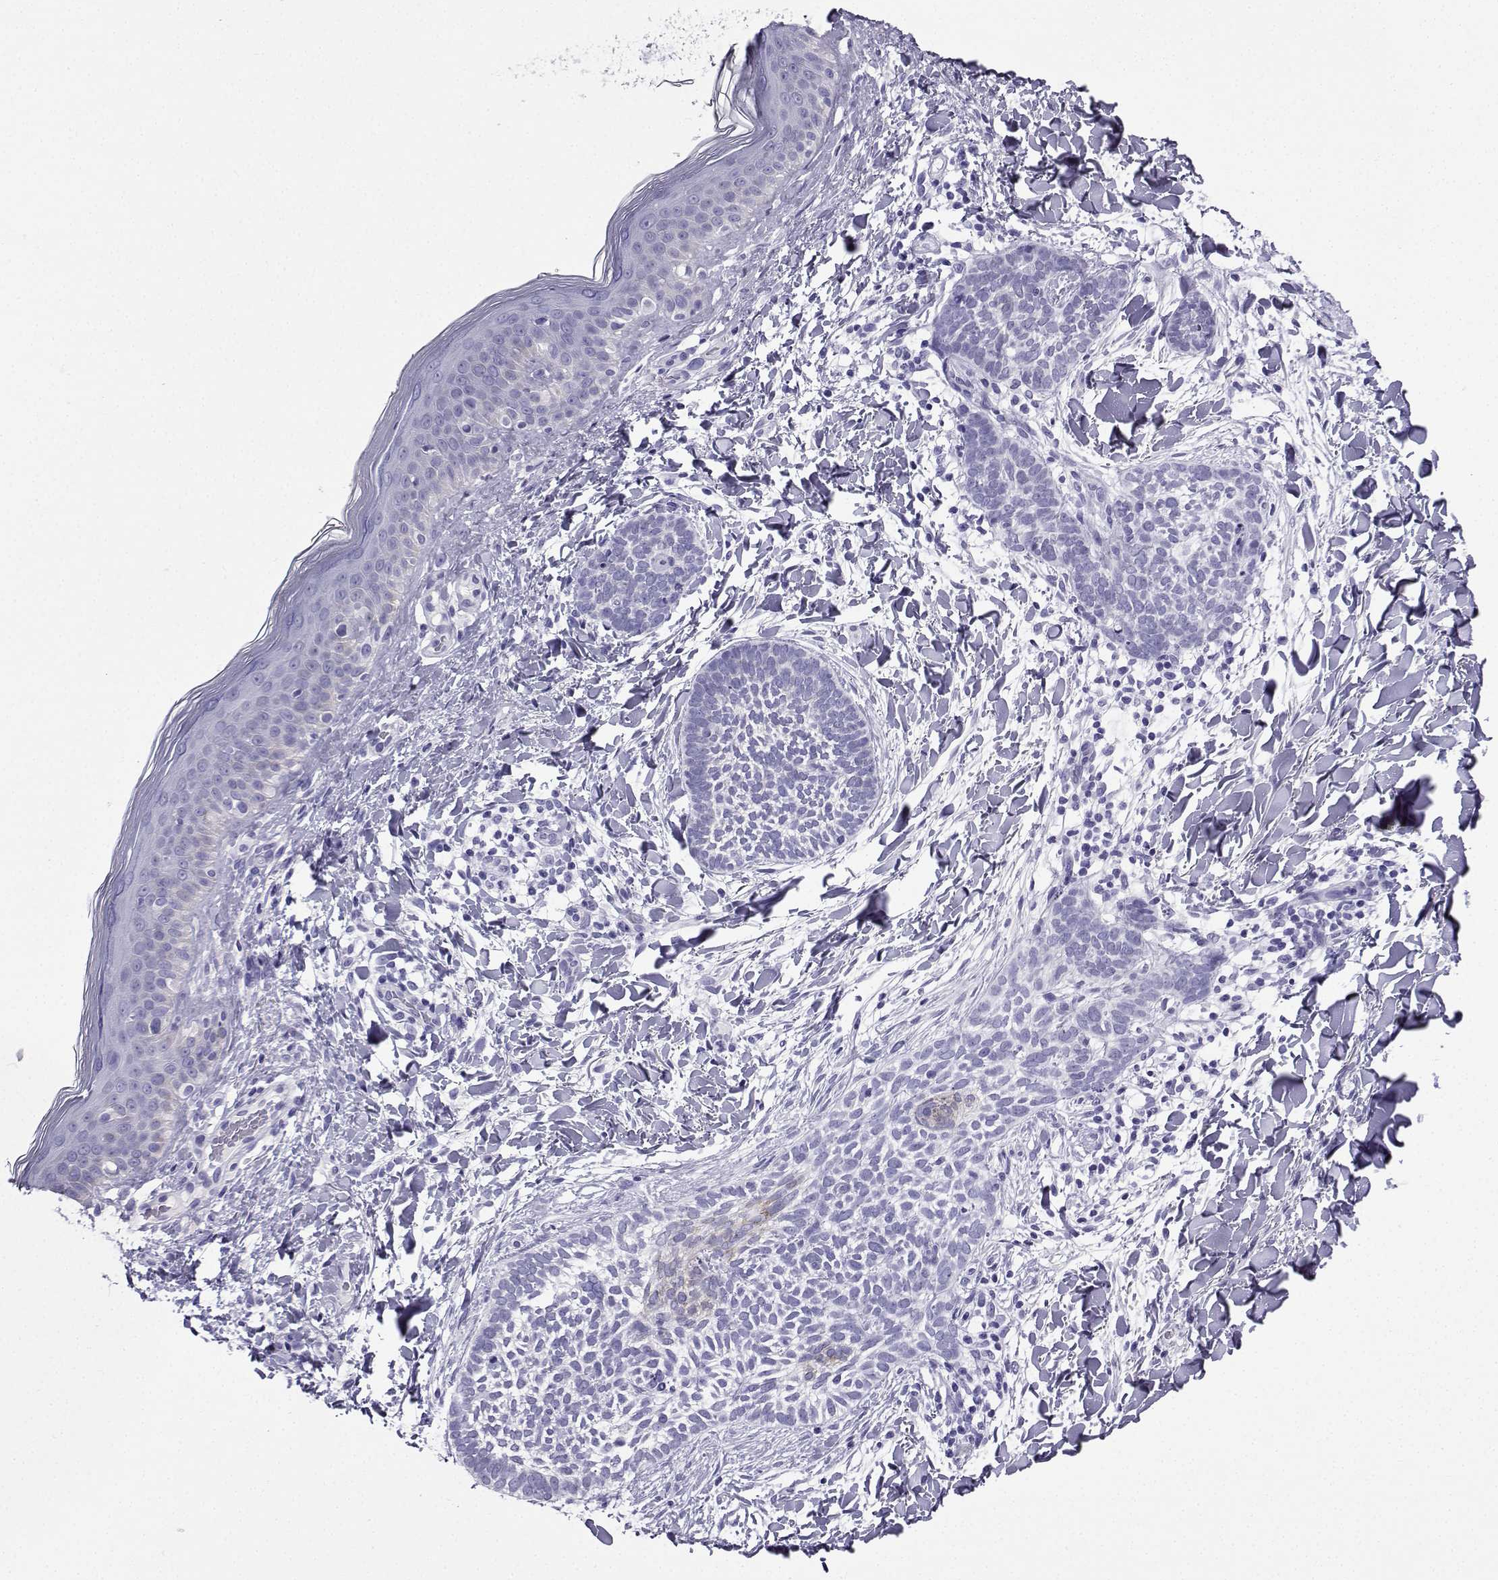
{"staining": {"intensity": "negative", "quantity": "none", "location": "none"}, "tissue": "skin cancer", "cell_type": "Tumor cells", "image_type": "cancer", "snomed": [{"axis": "morphology", "description": "Normal tissue, NOS"}, {"axis": "morphology", "description": "Basal cell carcinoma"}, {"axis": "topography", "description": "Skin"}], "caption": "Immunohistochemical staining of human skin cancer (basal cell carcinoma) shows no significant positivity in tumor cells. The staining is performed using DAB (3,3'-diaminobenzidine) brown chromogen with nuclei counter-stained in using hematoxylin.", "gene": "CD109", "patient": {"sex": "male", "age": 46}}